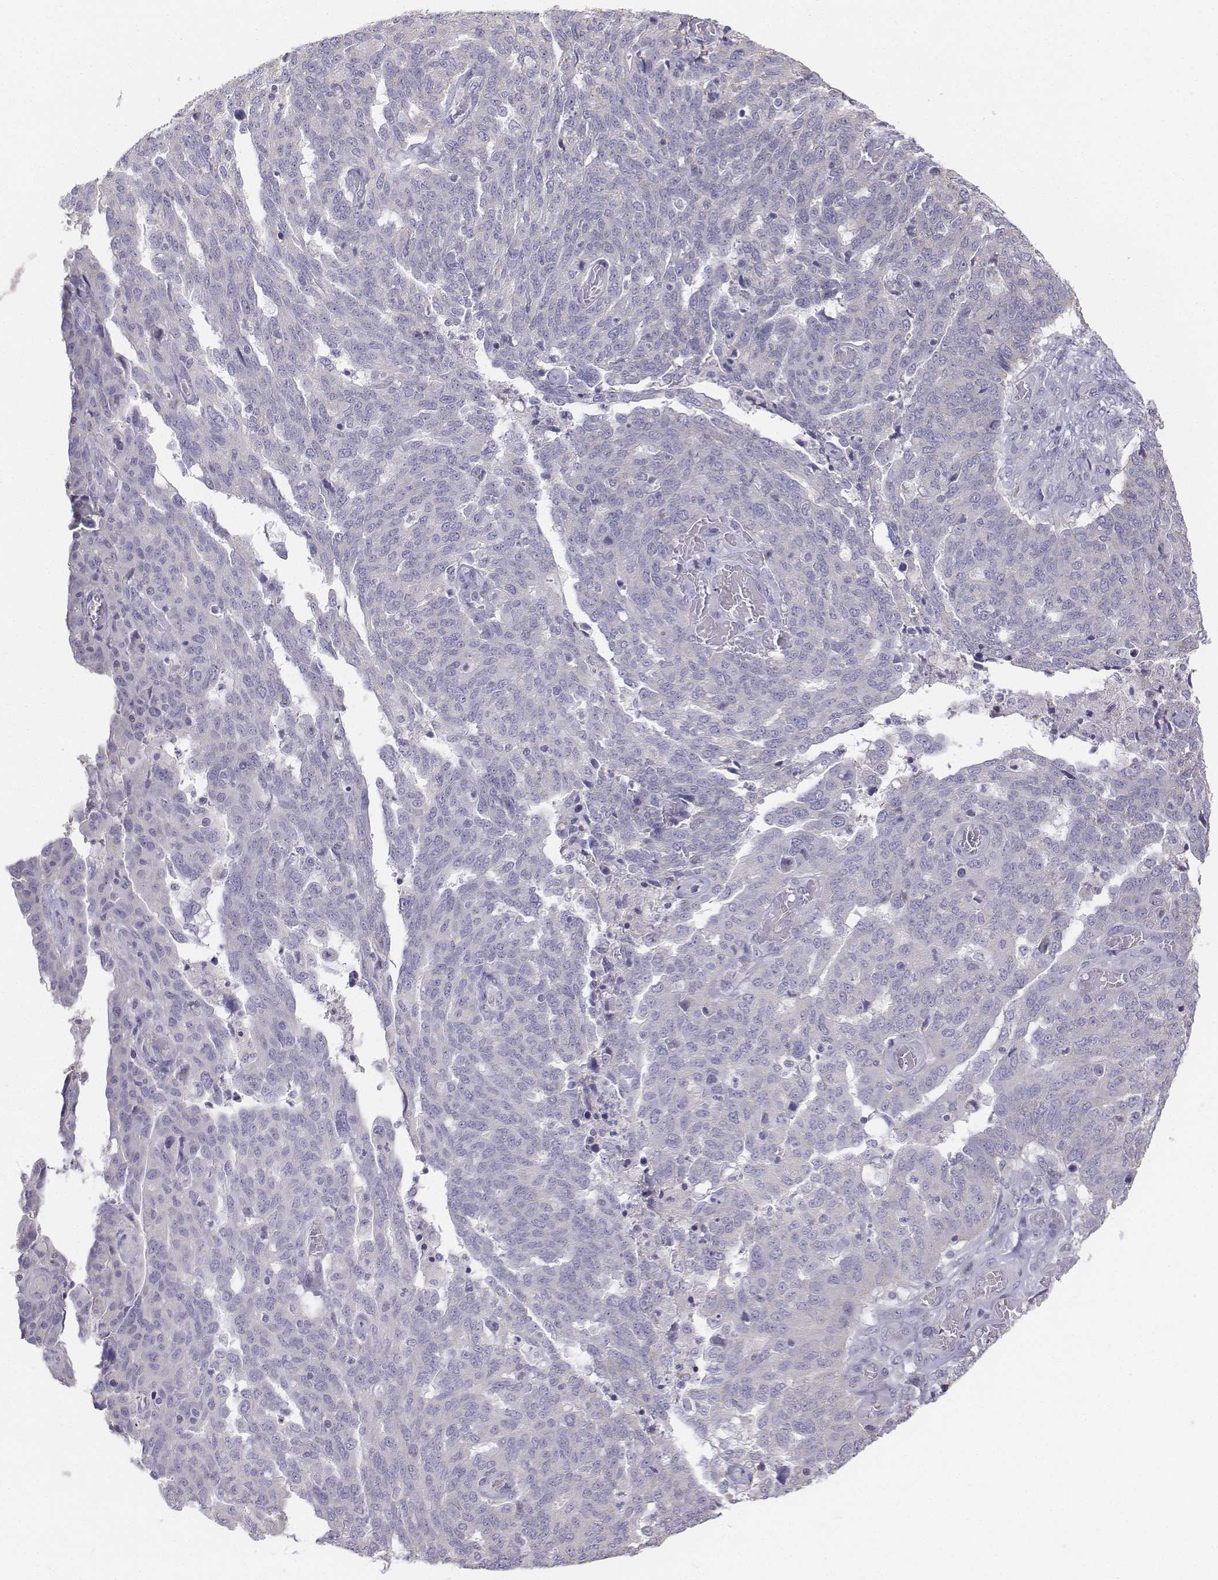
{"staining": {"intensity": "negative", "quantity": "none", "location": "none"}, "tissue": "ovarian cancer", "cell_type": "Tumor cells", "image_type": "cancer", "snomed": [{"axis": "morphology", "description": "Cystadenocarcinoma, serous, NOS"}, {"axis": "topography", "description": "Ovary"}], "caption": "IHC image of neoplastic tissue: human ovarian cancer stained with DAB (3,3'-diaminobenzidine) shows no significant protein positivity in tumor cells.", "gene": "LGSN", "patient": {"sex": "female", "age": 67}}